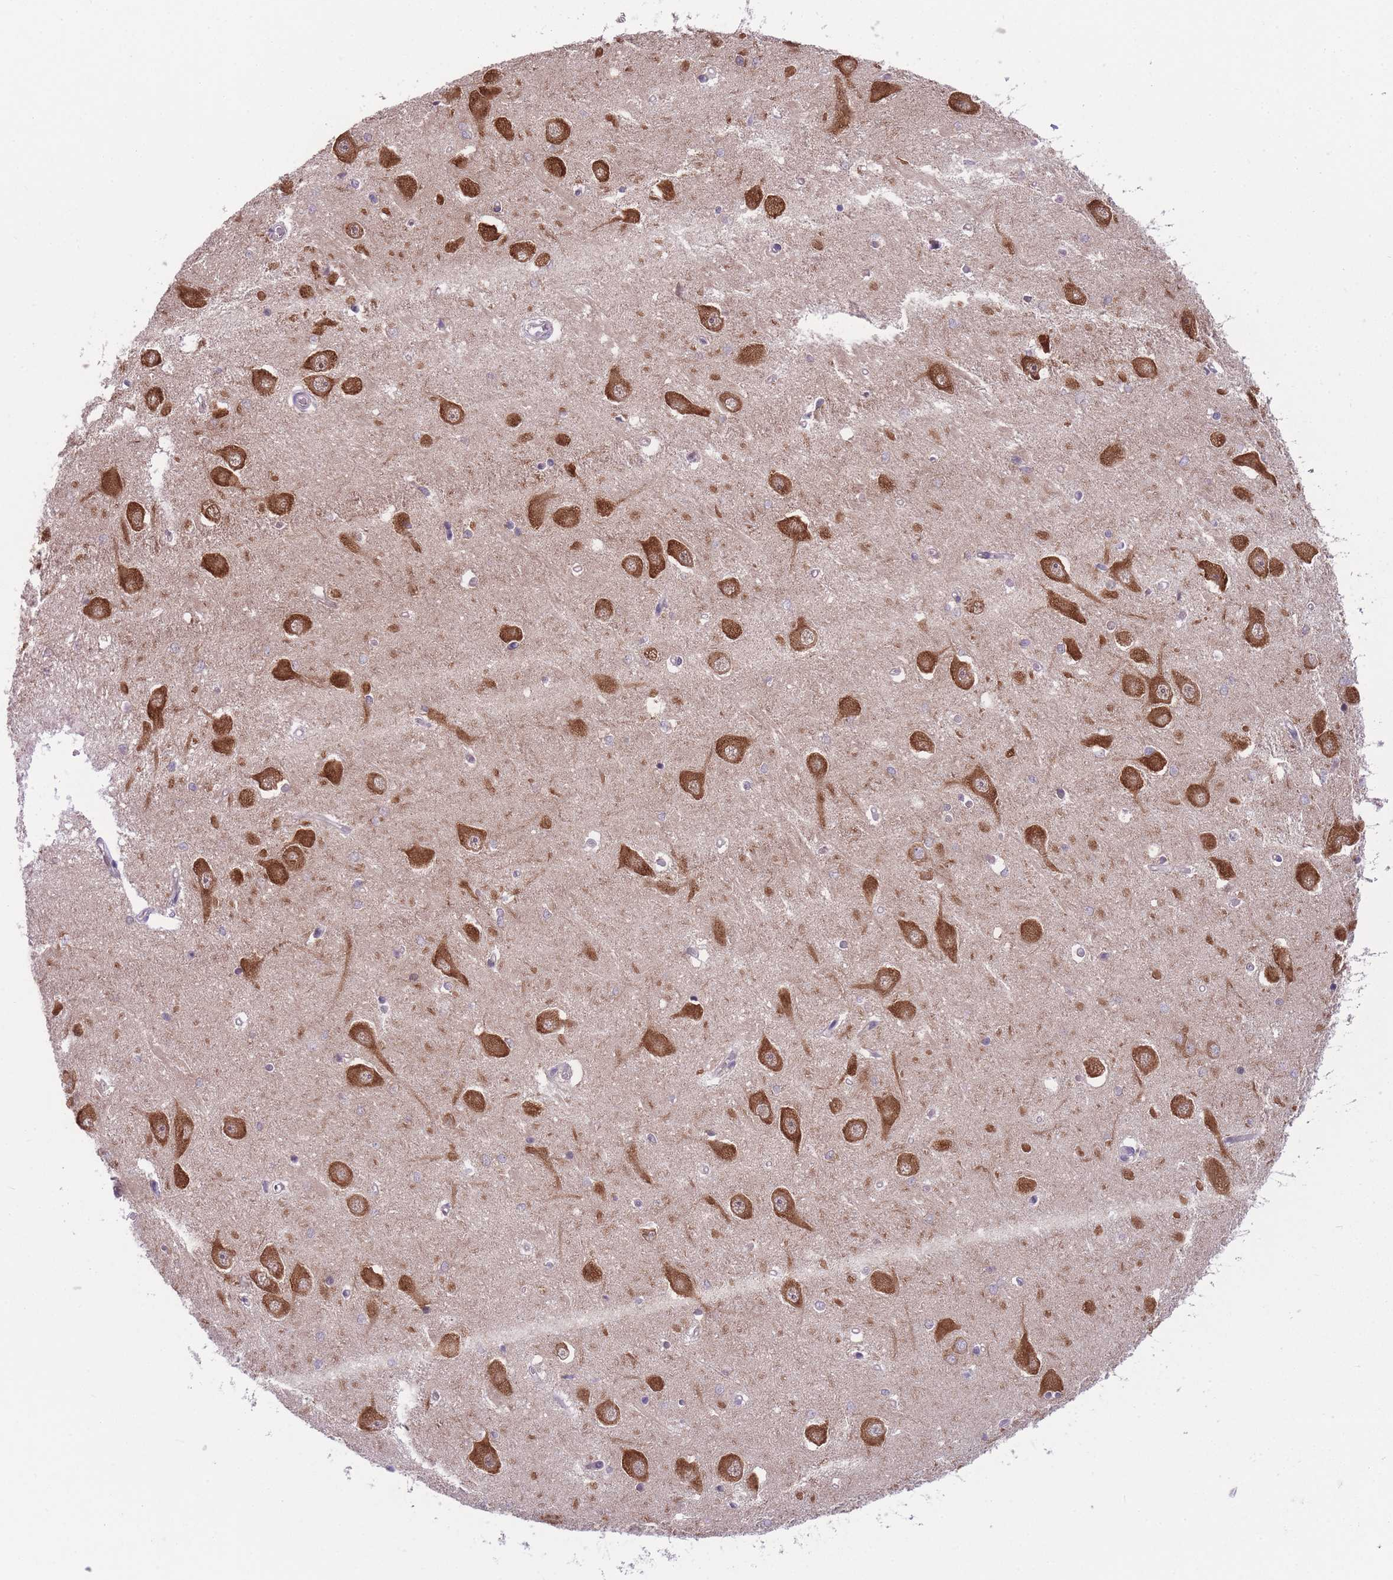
{"staining": {"intensity": "negative", "quantity": "none", "location": "none"}, "tissue": "hippocampus", "cell_type": "Glial cells", "image_type": "normal", "snomed": [{"axis": "morphology", "description": "Normal tissue, NOS"}, {"axis": "topography", "description": "Hippocampus"}], "caption": "A micrograph of hippocampus stained for a protein demonstrates no brown staining in glial cells.", "gene": "CCT6A", "patient": {"sex": "male", "age": 45}}